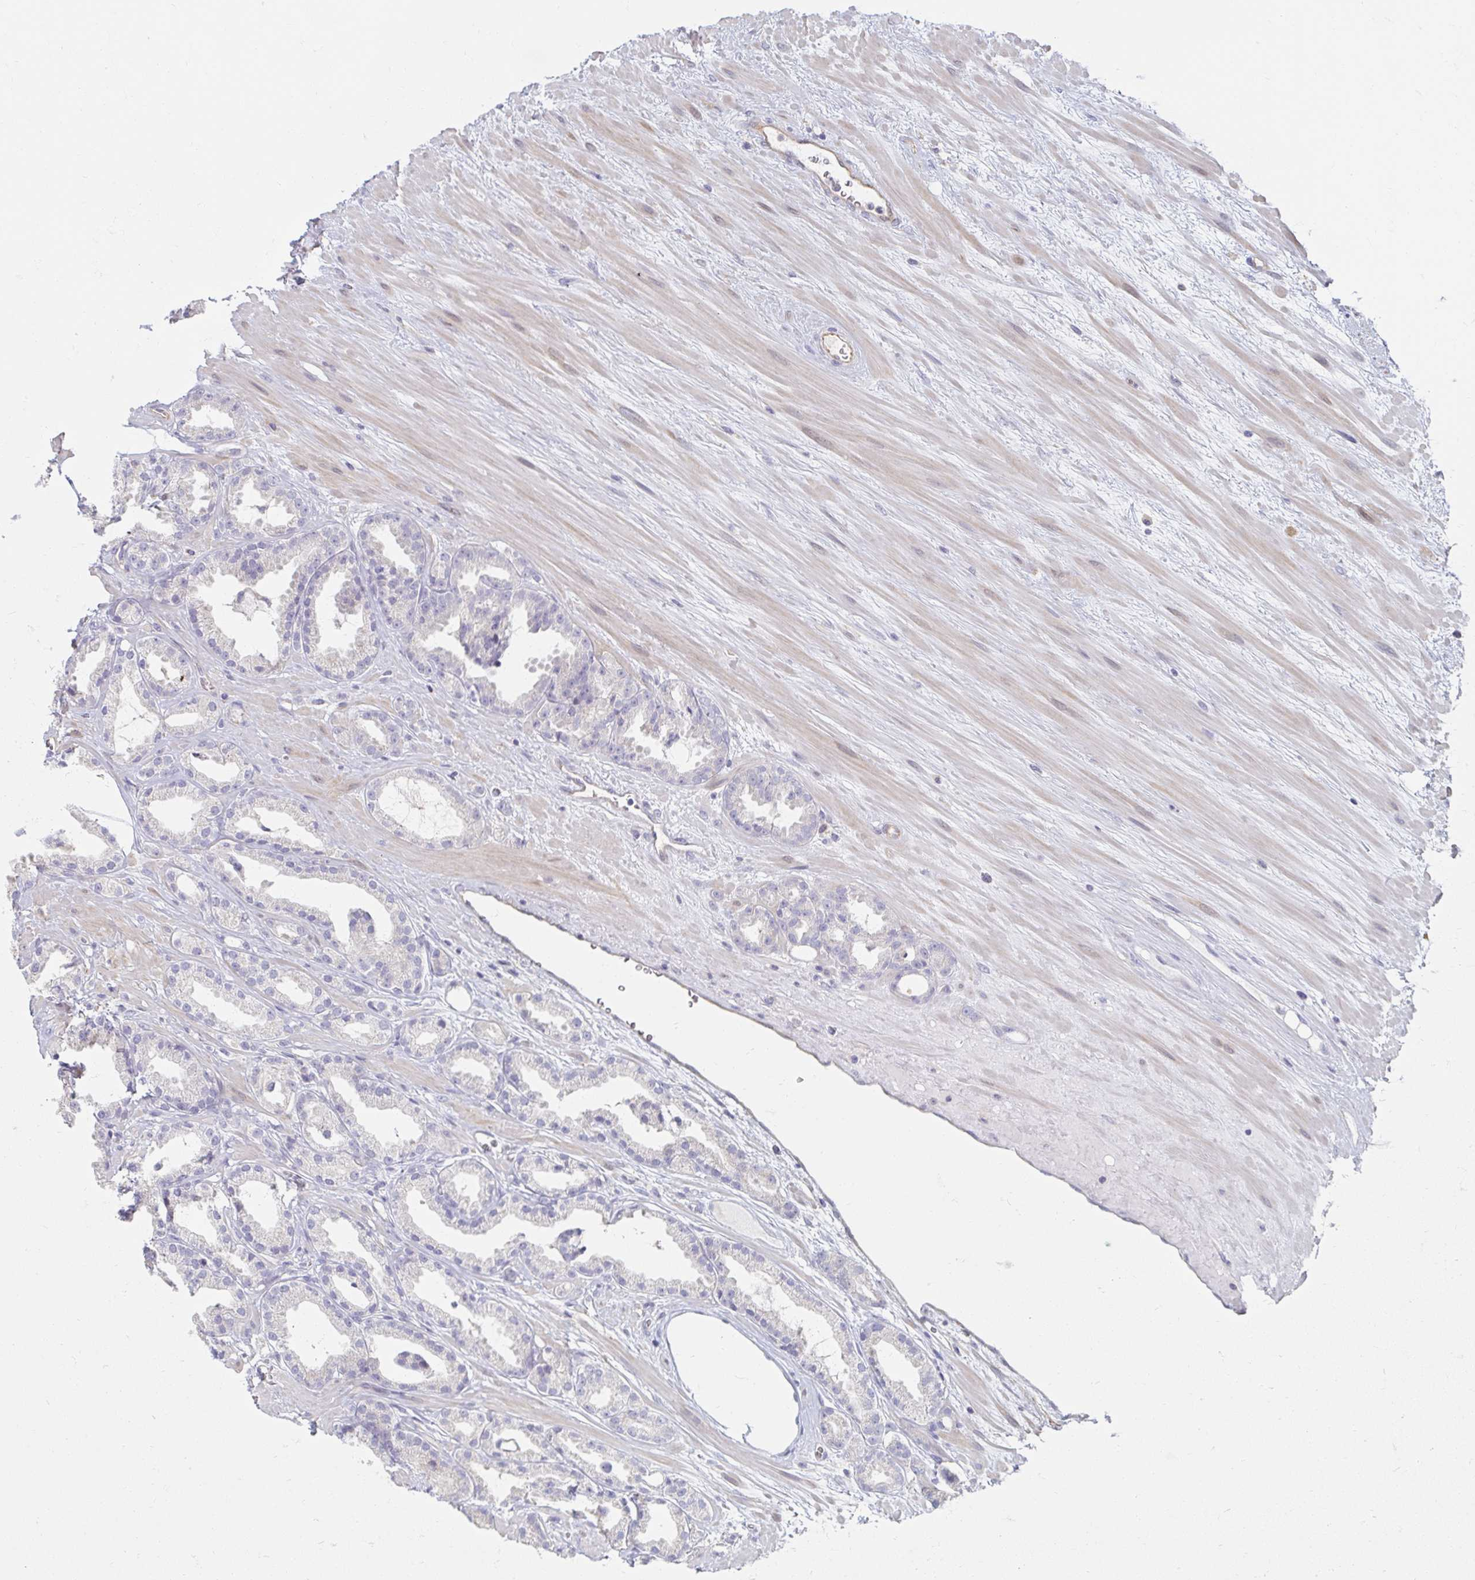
{"staining": {"intensity": "negative", "quantity": "none", "location": "none"}, "tissue": "prostate cancer", "cell_type": "Tumor cells", "image_type": "cancer", "snomed": [{"axis": "morphology", "description": "Adenocarcinoma, Low grade"}, {"axis": "topography", "description": "Prostate"}], "caption": "This is an IHC histopathology image of human prostate cancer. There is no positivity in tumor cells.", "gene": "MYLK2", "patient": {"sex": "male", "age": 61}}